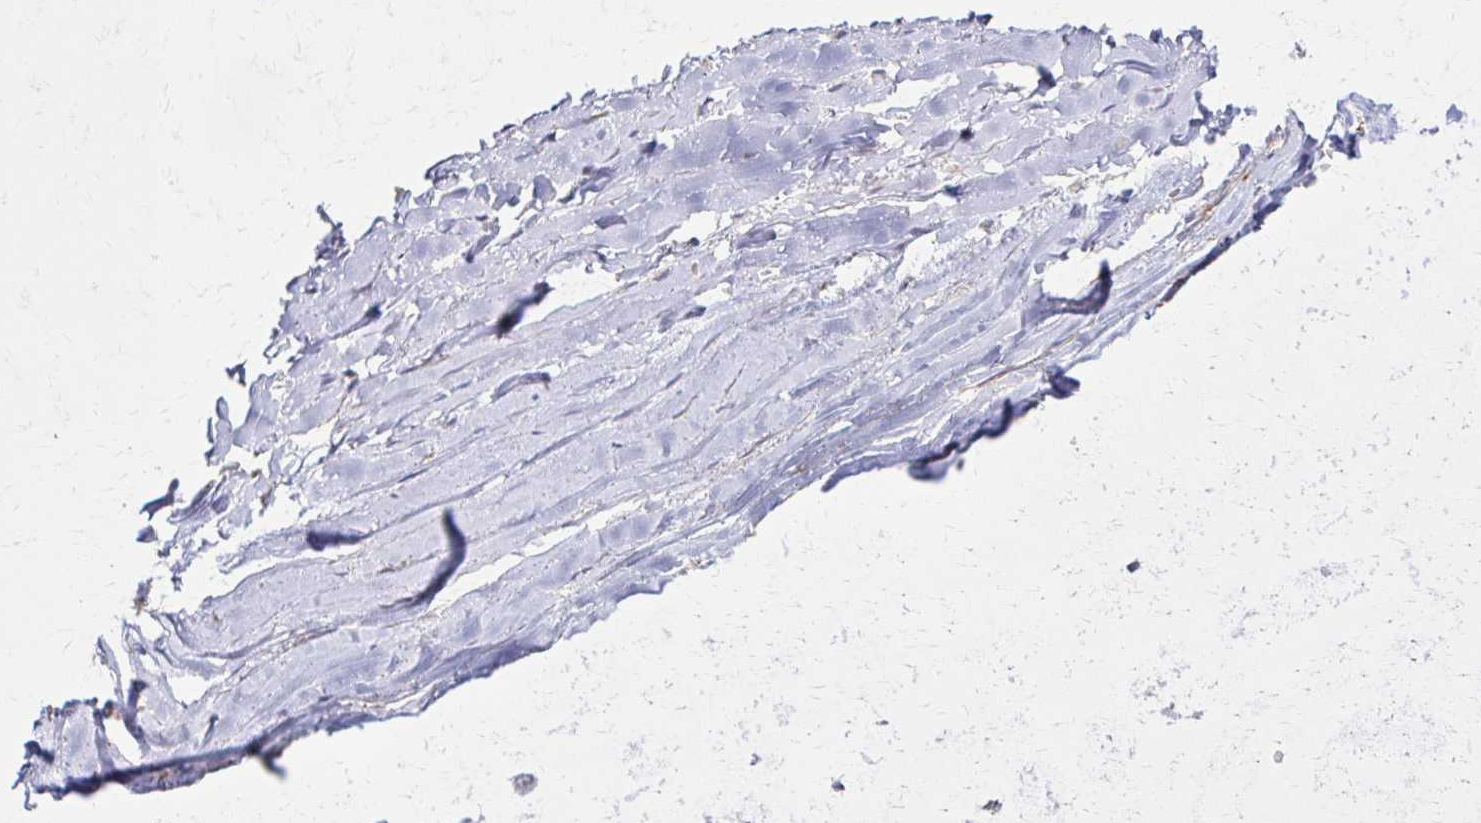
{"staining": {"intensity": "negative", "quantity": "none", "location": "none"}, "tissue": "adipose tissue", "cell_type": "Adipocytes", "image_type": "normal", "snomed": [{"axis": "morphology", "description": "Normal tissue, NOS"}, {"axis": "topography", "description": "Cartilage tissue"}, {"axis": "topography", "description": "Nasopharynx"}, {"axis": "topography", "description": "Thyroid gland"}], "caption": "A high-resolution photomicrograph shows immunohistochemistry staining of normal adipose tissue, which reveals no significant staining in adipocytes.", "gene": "TIMMDC1", "patient": {"sex": "male", "age": 63}}